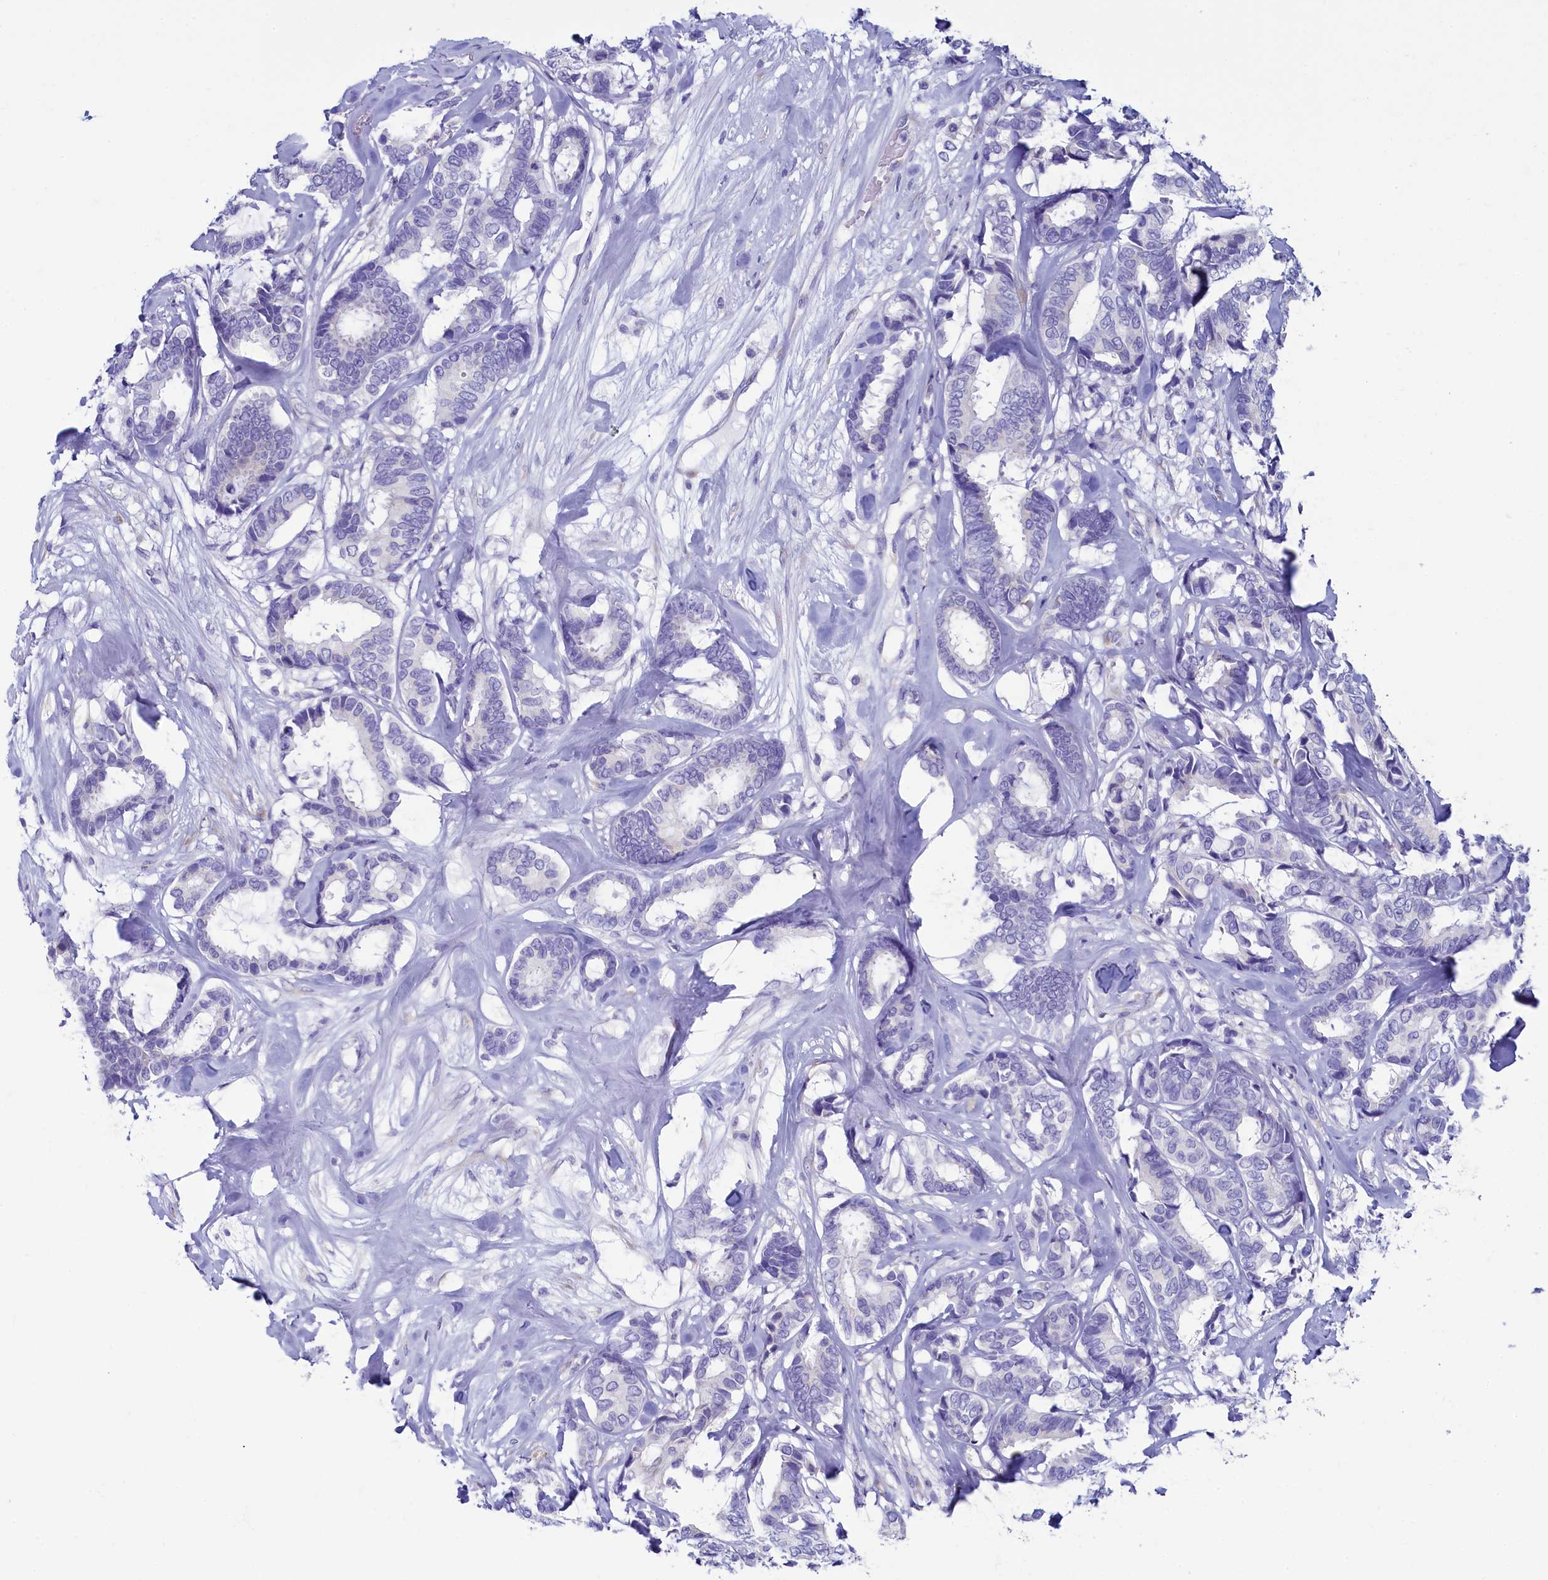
{"staining": {"intensity": "negative", "quantity": "none", "location": "none"}, "tissue": "breast cancer", "cell_type": "Tumor cells", "image_type": "cancer", "snomed": [{"axis": "morphology", "description": "Duct carcinoma"}, {"axis": "topography", "description": "Breast"}], "caption": "Immunohistochemistry (IHC) photomicrograph of neoplastic tissue: human breast intraductal carcinoma stained with DAB (3,3'-diaminobenzidine) shows no significant protein positivity in tumor cells.", "gene": "SKA3", "patient": {"sex": "female", "age": 87}}